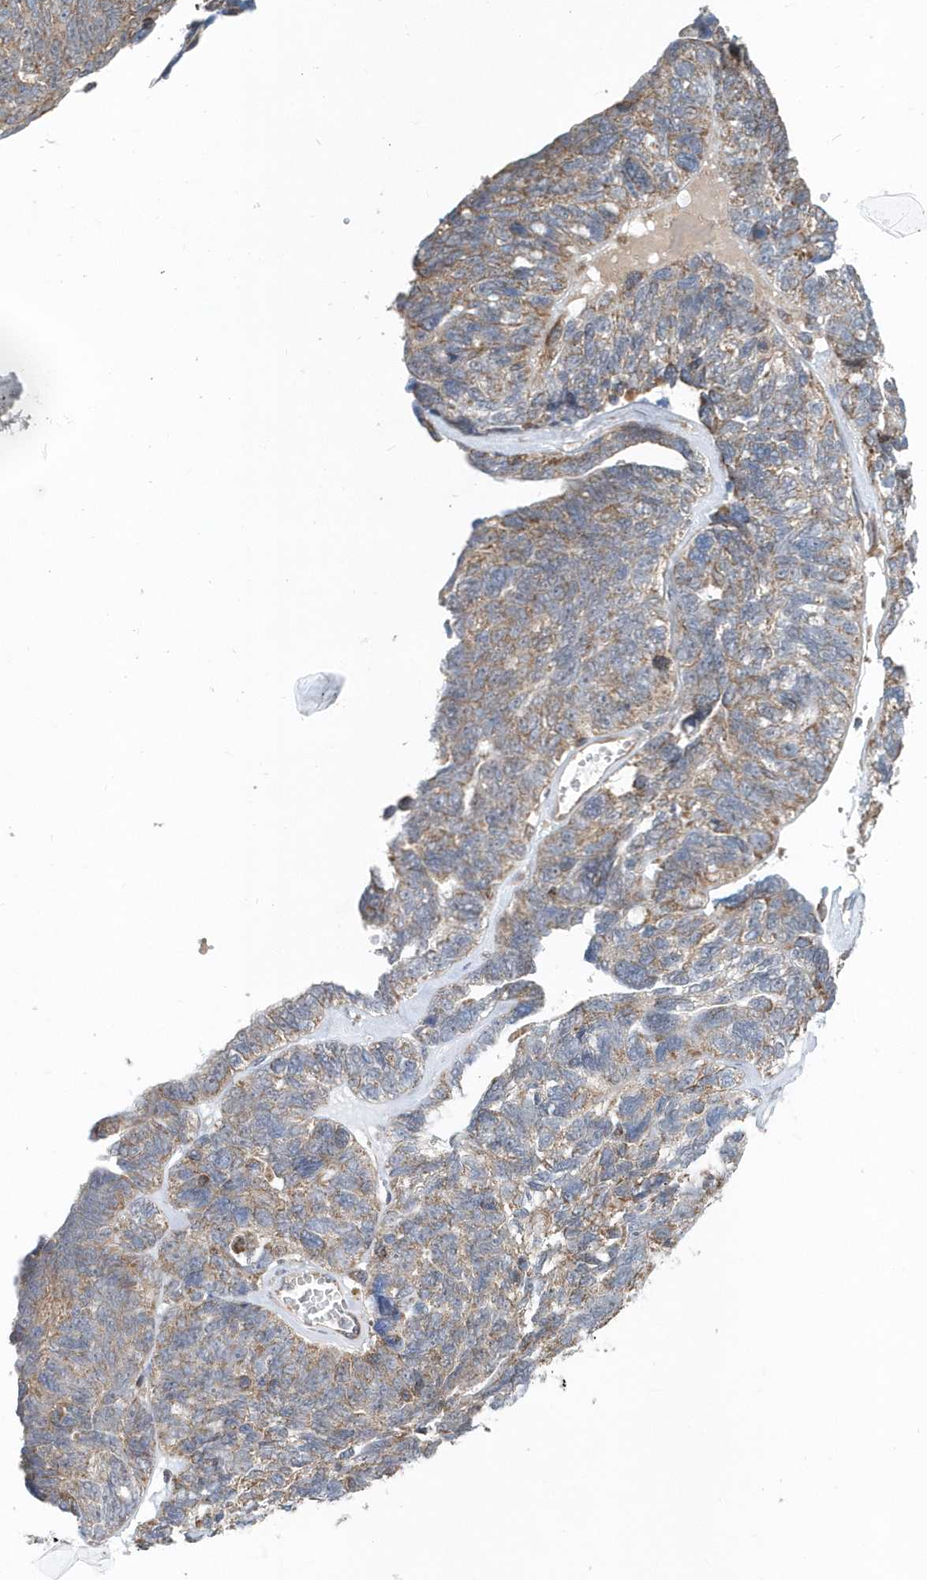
{"staining": {"intensity": "moderate", "quantity": ">75%", "location": "cytoplasmic/membranous"}, "tissue": "ovarian cancer", "cell_type": "Tumor cells", "image_type": "cancer", "snomed": [{"axis": "morphology", "description": "Cystadenocarcinoma, serous, NOS"}, {"axis": "topography", "description": "Ovary"}], "caption": "Immunohistochemical staining of human ovarian serous cystadenocarcinoma displays moderate cytoplasmic/membranous protein staining in about >75% of tumor cells.", "gene": "PPP1R7", "patient": {"sex": "female", "age": 79}}